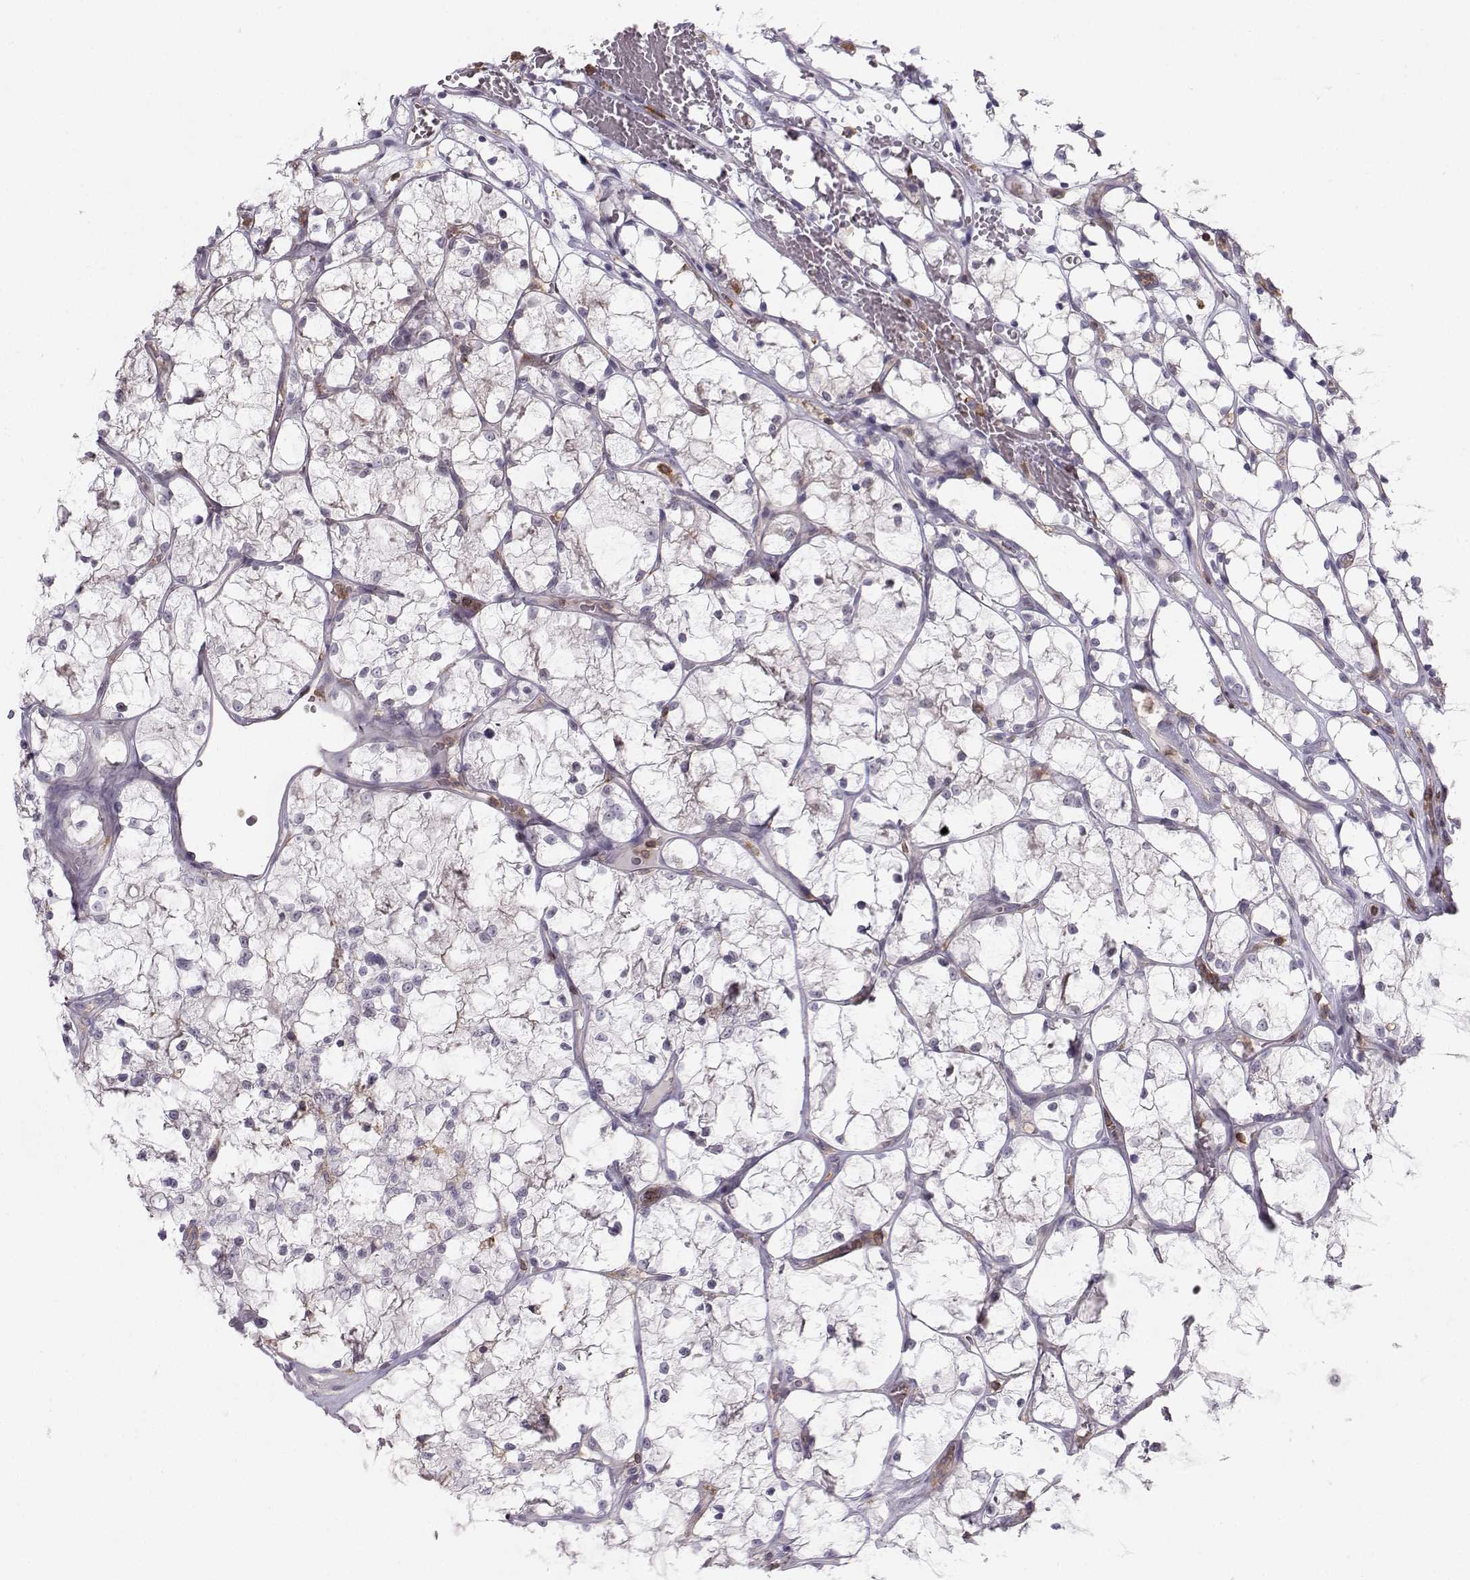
{"staining": {"intensity": "negative", "quantity": "none", "location": "none"}, "tissue": "renal cancer", "cell_type": "Tumor cells", "image_type": "cancer", "snomed": [{"axis": "morphology", "description": "Adenocarcinoma, NOS"}, {"axis": "topography", "description": "Kidney"}], "caption": "Tumor cells are negative for brown protein staining in renal cancer (adenocarcinoma).", "gene": "ZBTB32", "patient": {"sex": "female", "age": 69}}